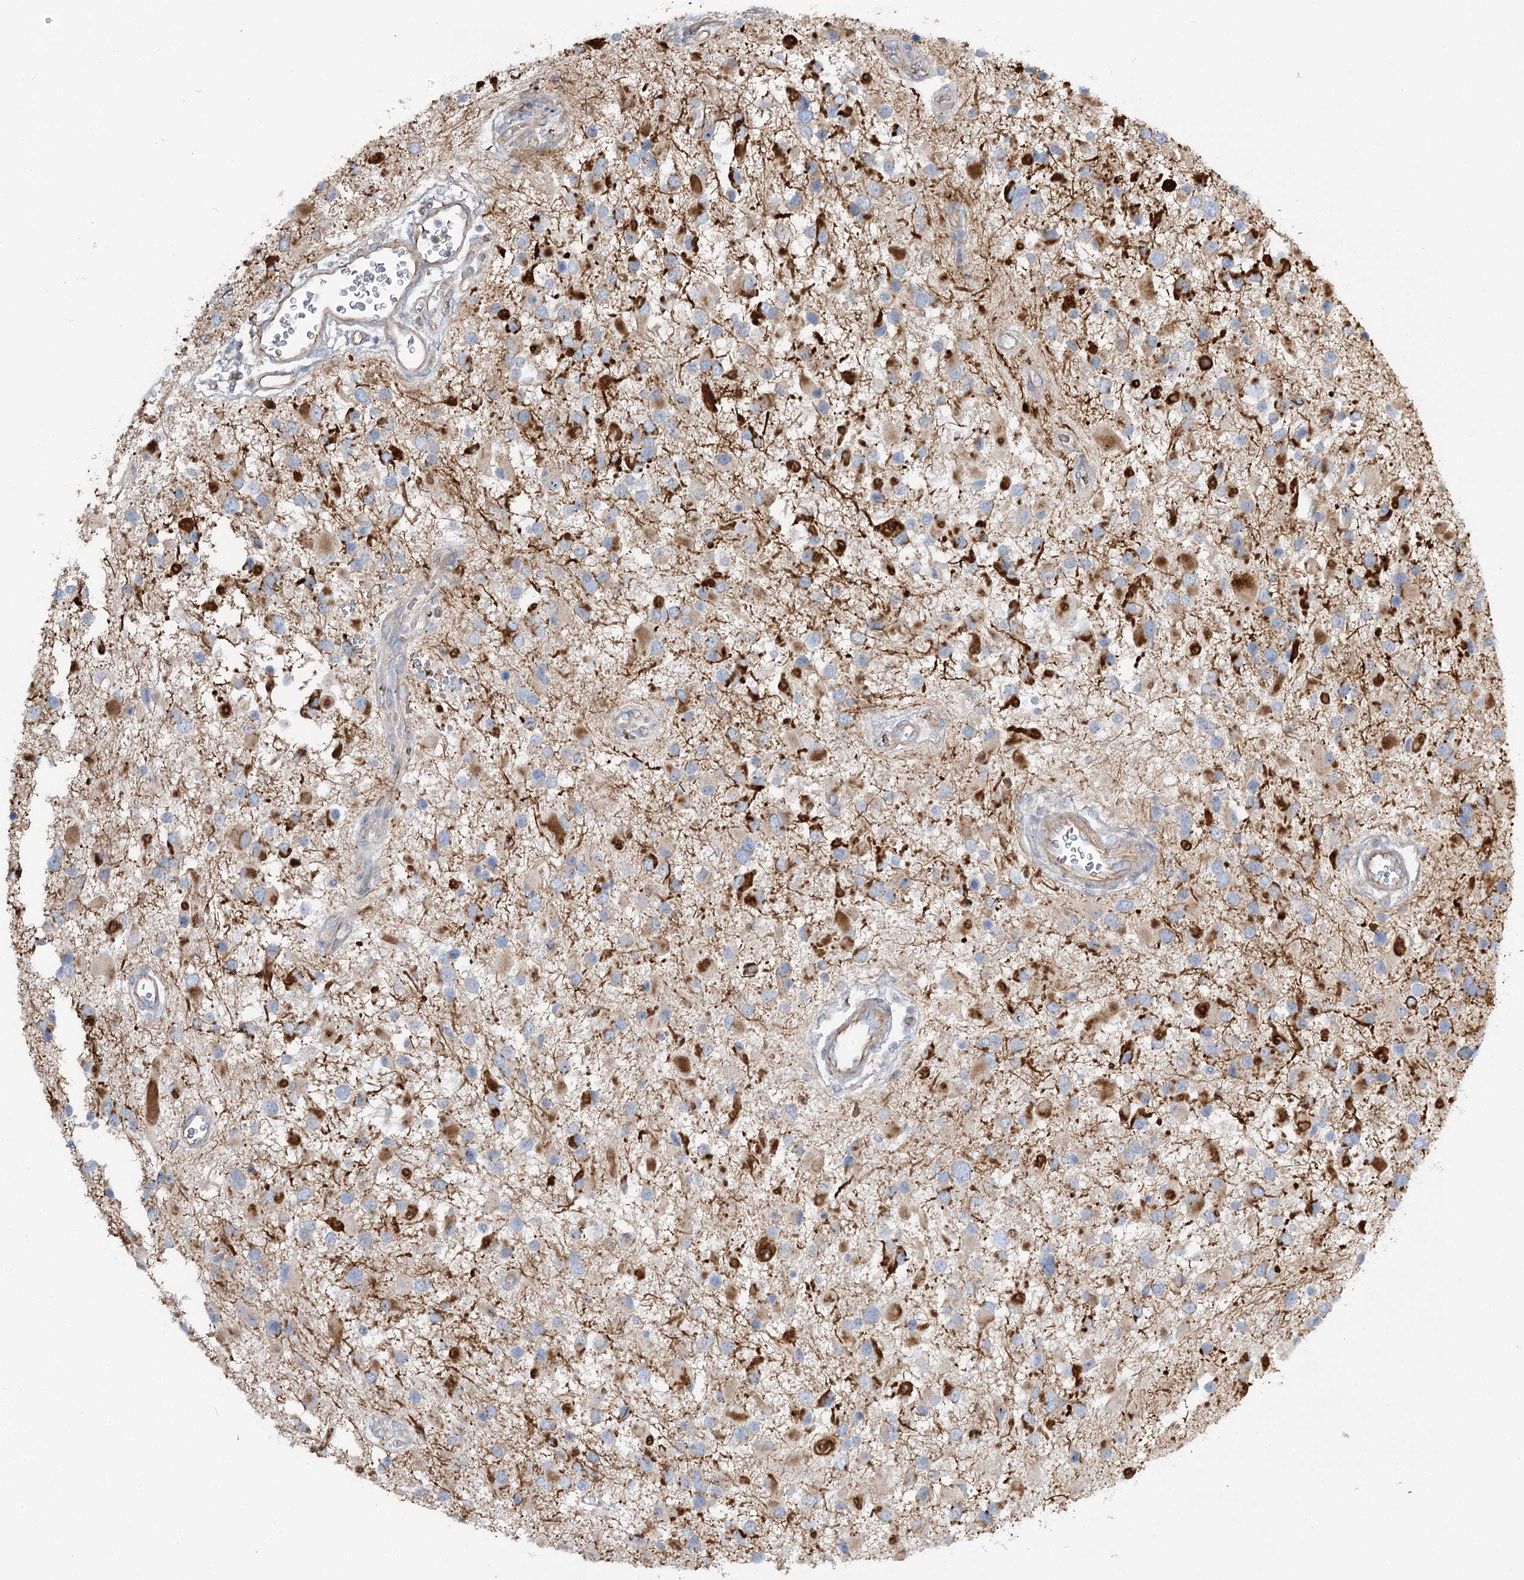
{"staining": {"intensity": "moderate", "quantity": "<25%", "location": "cytoplasmic/membranous"}, "tissue": "glioma", "cell_type": "Tumor cells", "image_type": "cancer", "snomed": [{"axis": "morphology", "description": "Glioma, malignant, High grade"}, {"axis": "topography", "description": "Brain"}], "caption": "Human glioma stained for a protein (brown) reveals moderate cytoplasmic/membranous positive positivity in approximately <25% of tumor cells.", "gene": "KIAA0825", "patient": {"sex": "male", "age": 53}}